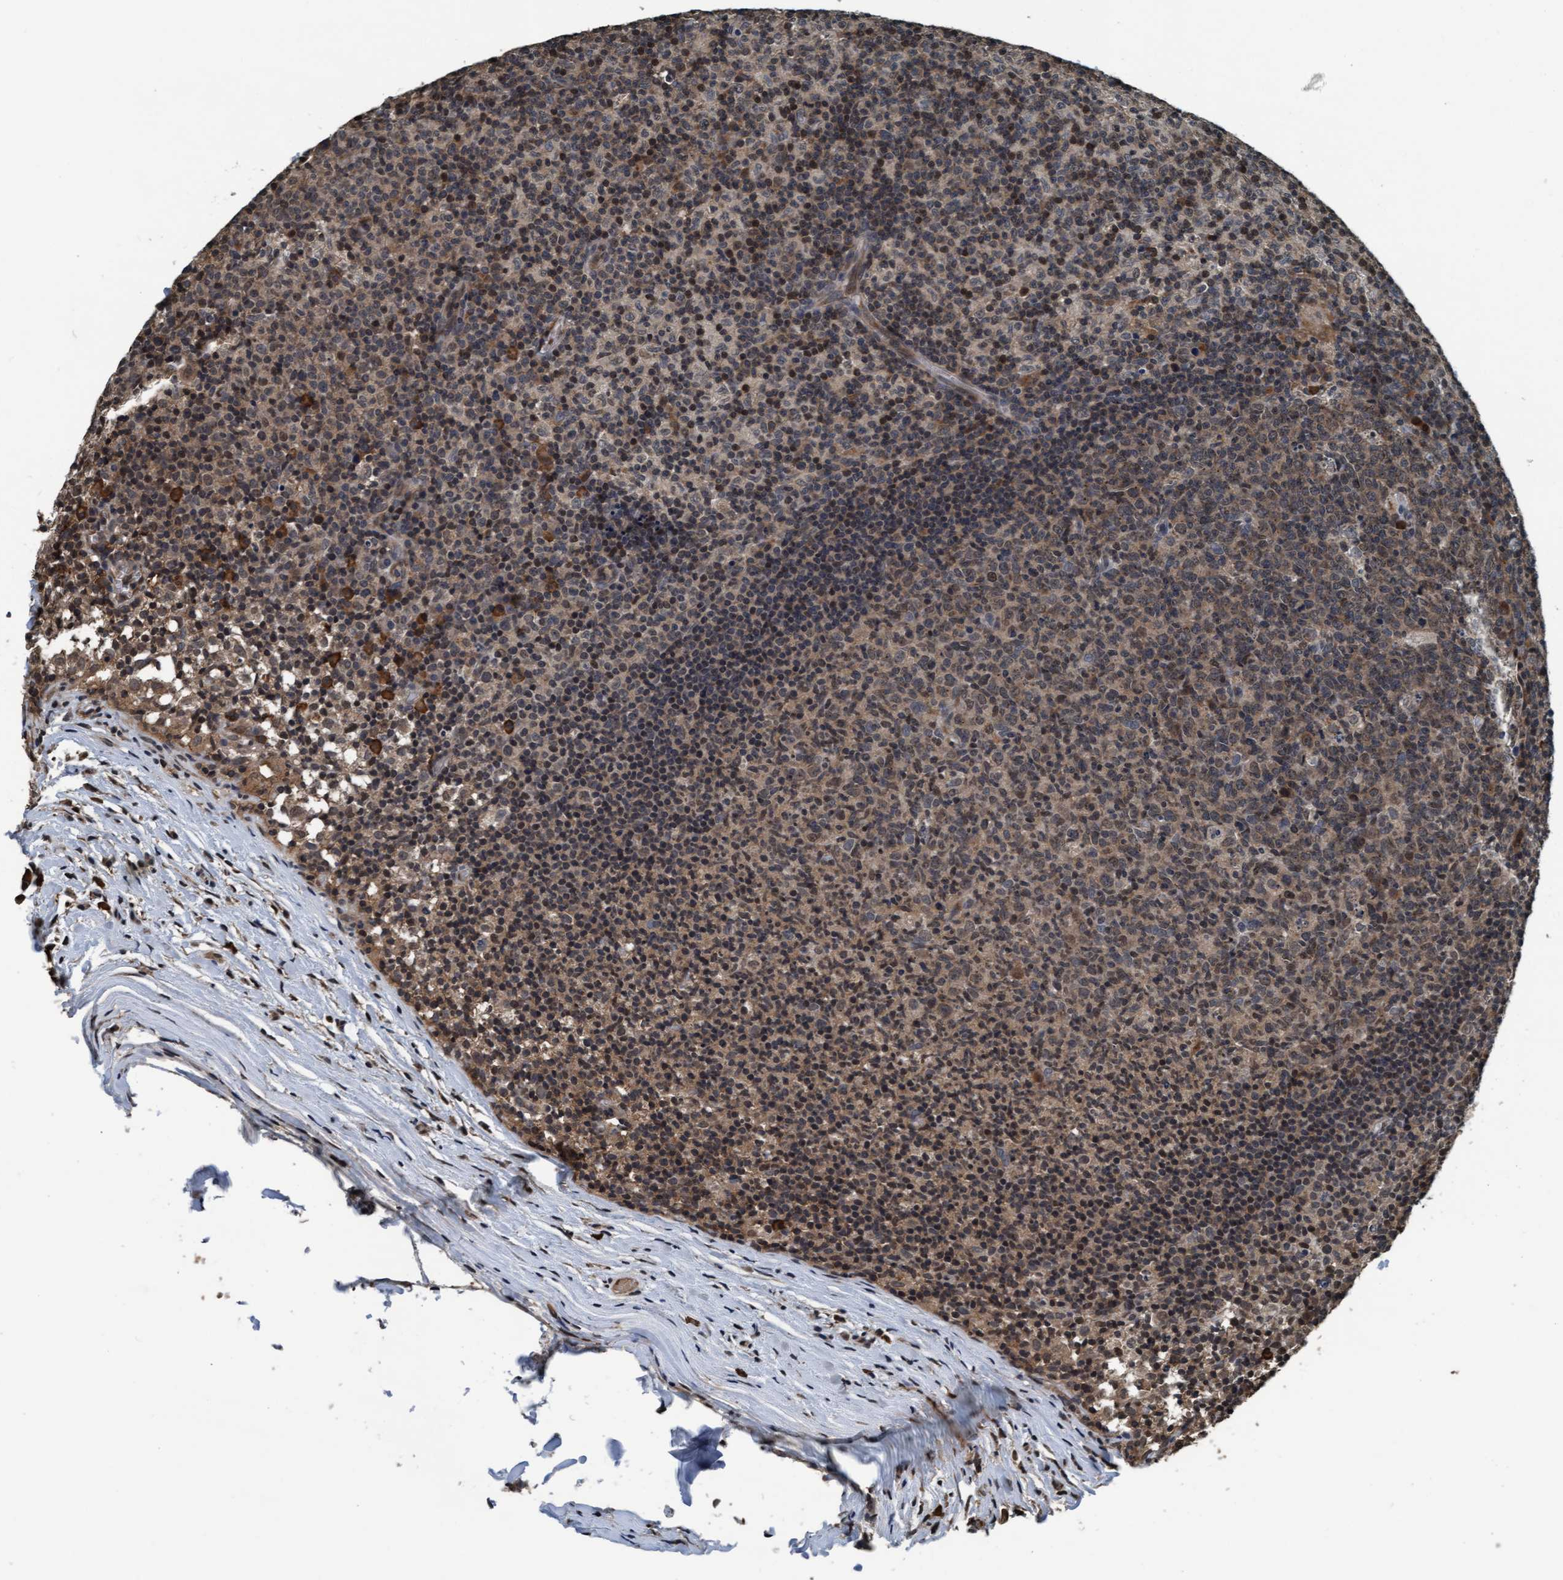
{"staining": {"intensity": "weak", "quantity": "25%-75%", "location": "cytoplasmic/membranous,nuclear"}, "tissue": "lymph node", "cell_type": "Germinal center cells", "image_type": "normal", "snomed": [{"axis": "morphology", "description": "Normal tissue, NOS"}, {"axis": "morphology", "description": "Inflammation, NOS"}, {"axis": "topography", "description": "Lymph node"}], "caption": "Unremarkable lymph node demonstrates weak cytoplasmic/membranous,nuclear positivity in approximately 25%-75% of germinal center cells, visualized by immunohistochemistry. (brown staining indicates protein expression, while blue staining denotes nuclei).", "gene": "WASF1", "patient": {"sex": "male", "age": 55}}